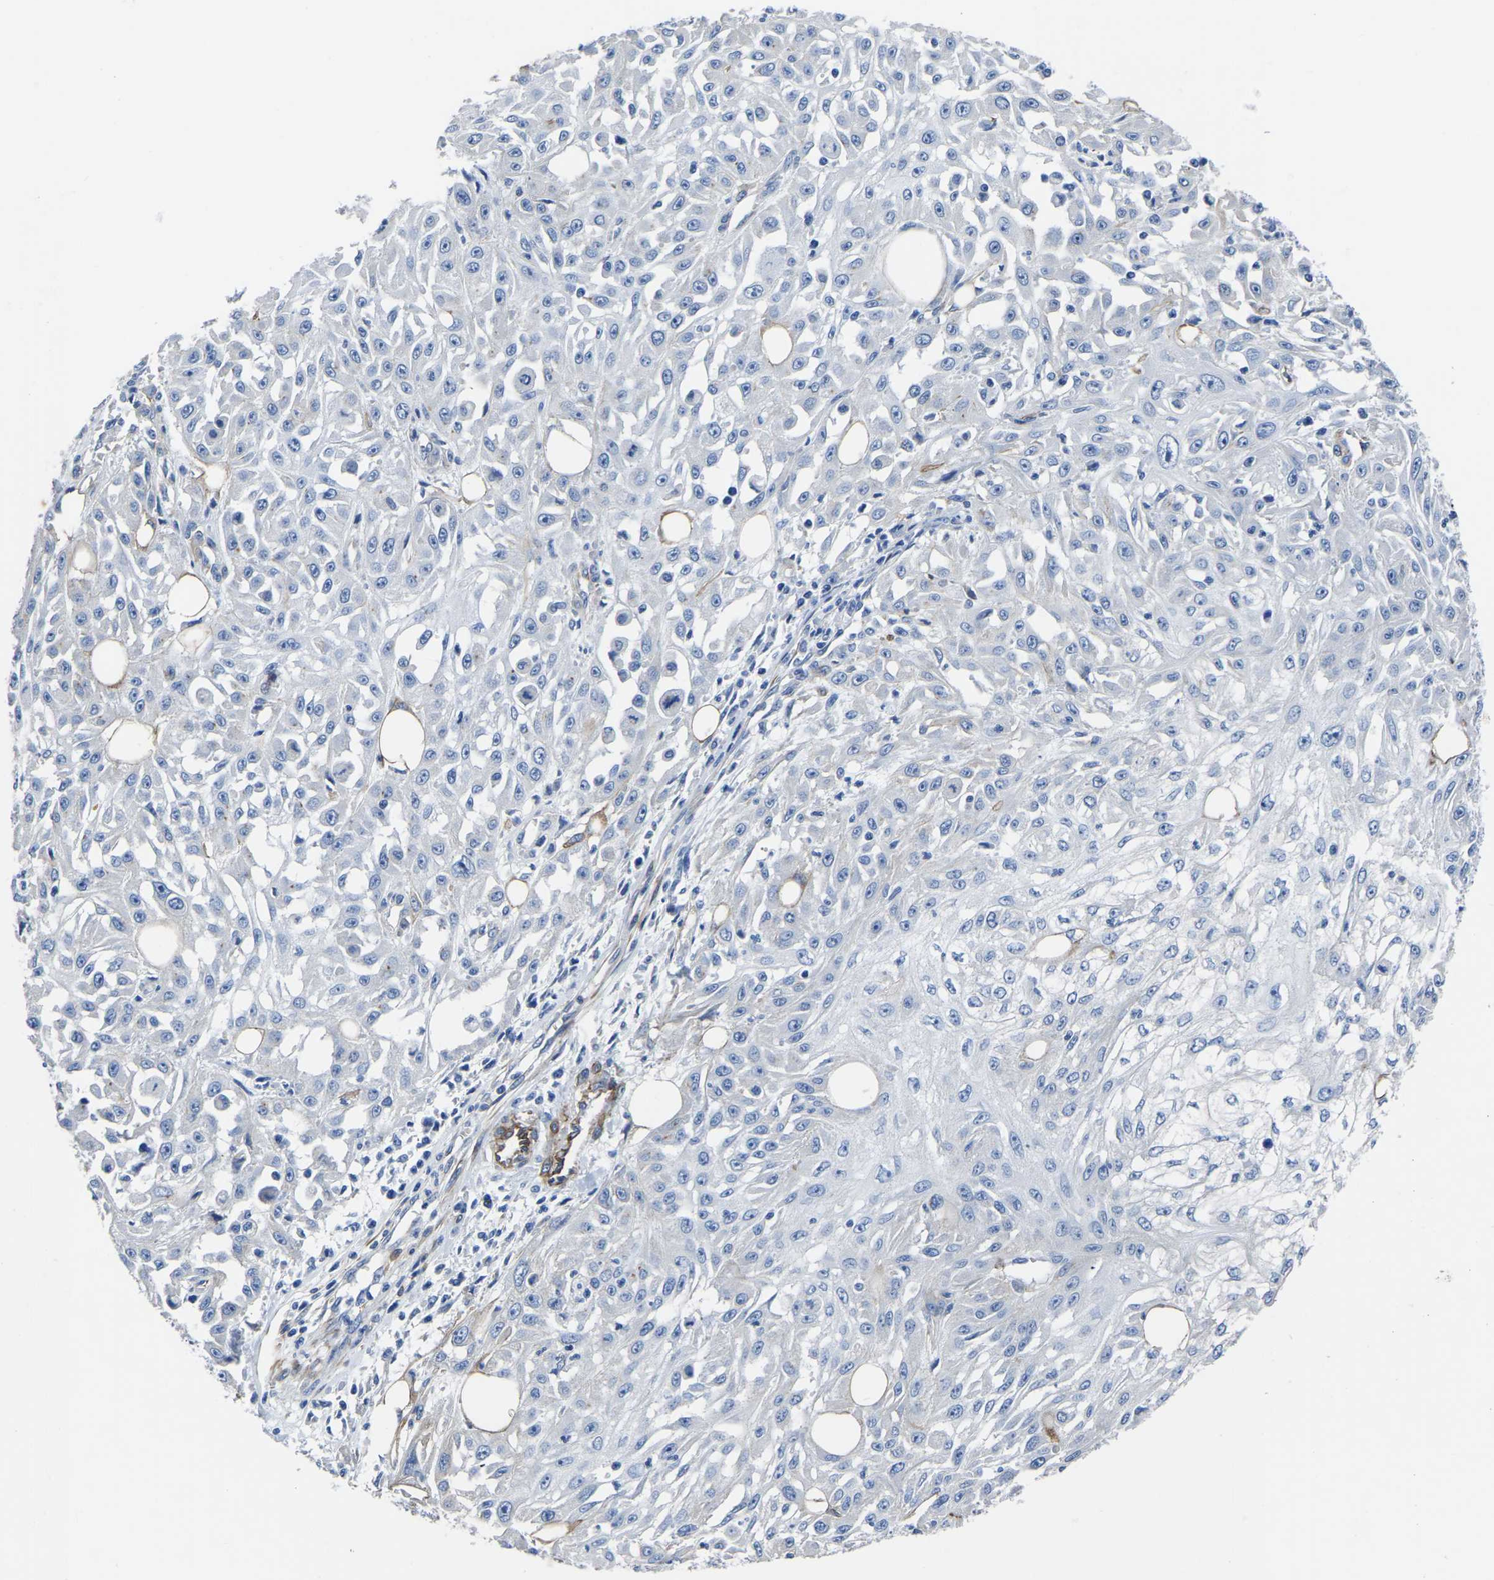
{"staining": {"intensity": "negative", "quantity": "none", "location": "none"}, "tissue": "skin cancer", "cell_type": "Tumor cells", "image_type": "cancer", "snomed": [{"axis": "morphology", "description": "Squamous cell carcinoma, NOS"}, {"axis": "morphology", "description": "Squamous cell carcinoma, metastatic, NOS"}, {"axis": "topography", "description": "Skin"}, {"axis": "topography", "description": "Lymph node"}], "caption": "Skin squamous cell carcinoma stained for a protein using IHC shows no expression tumor cells.", "gene": "SLC45A3", "patient": {"sex": "male", "age": 75}}